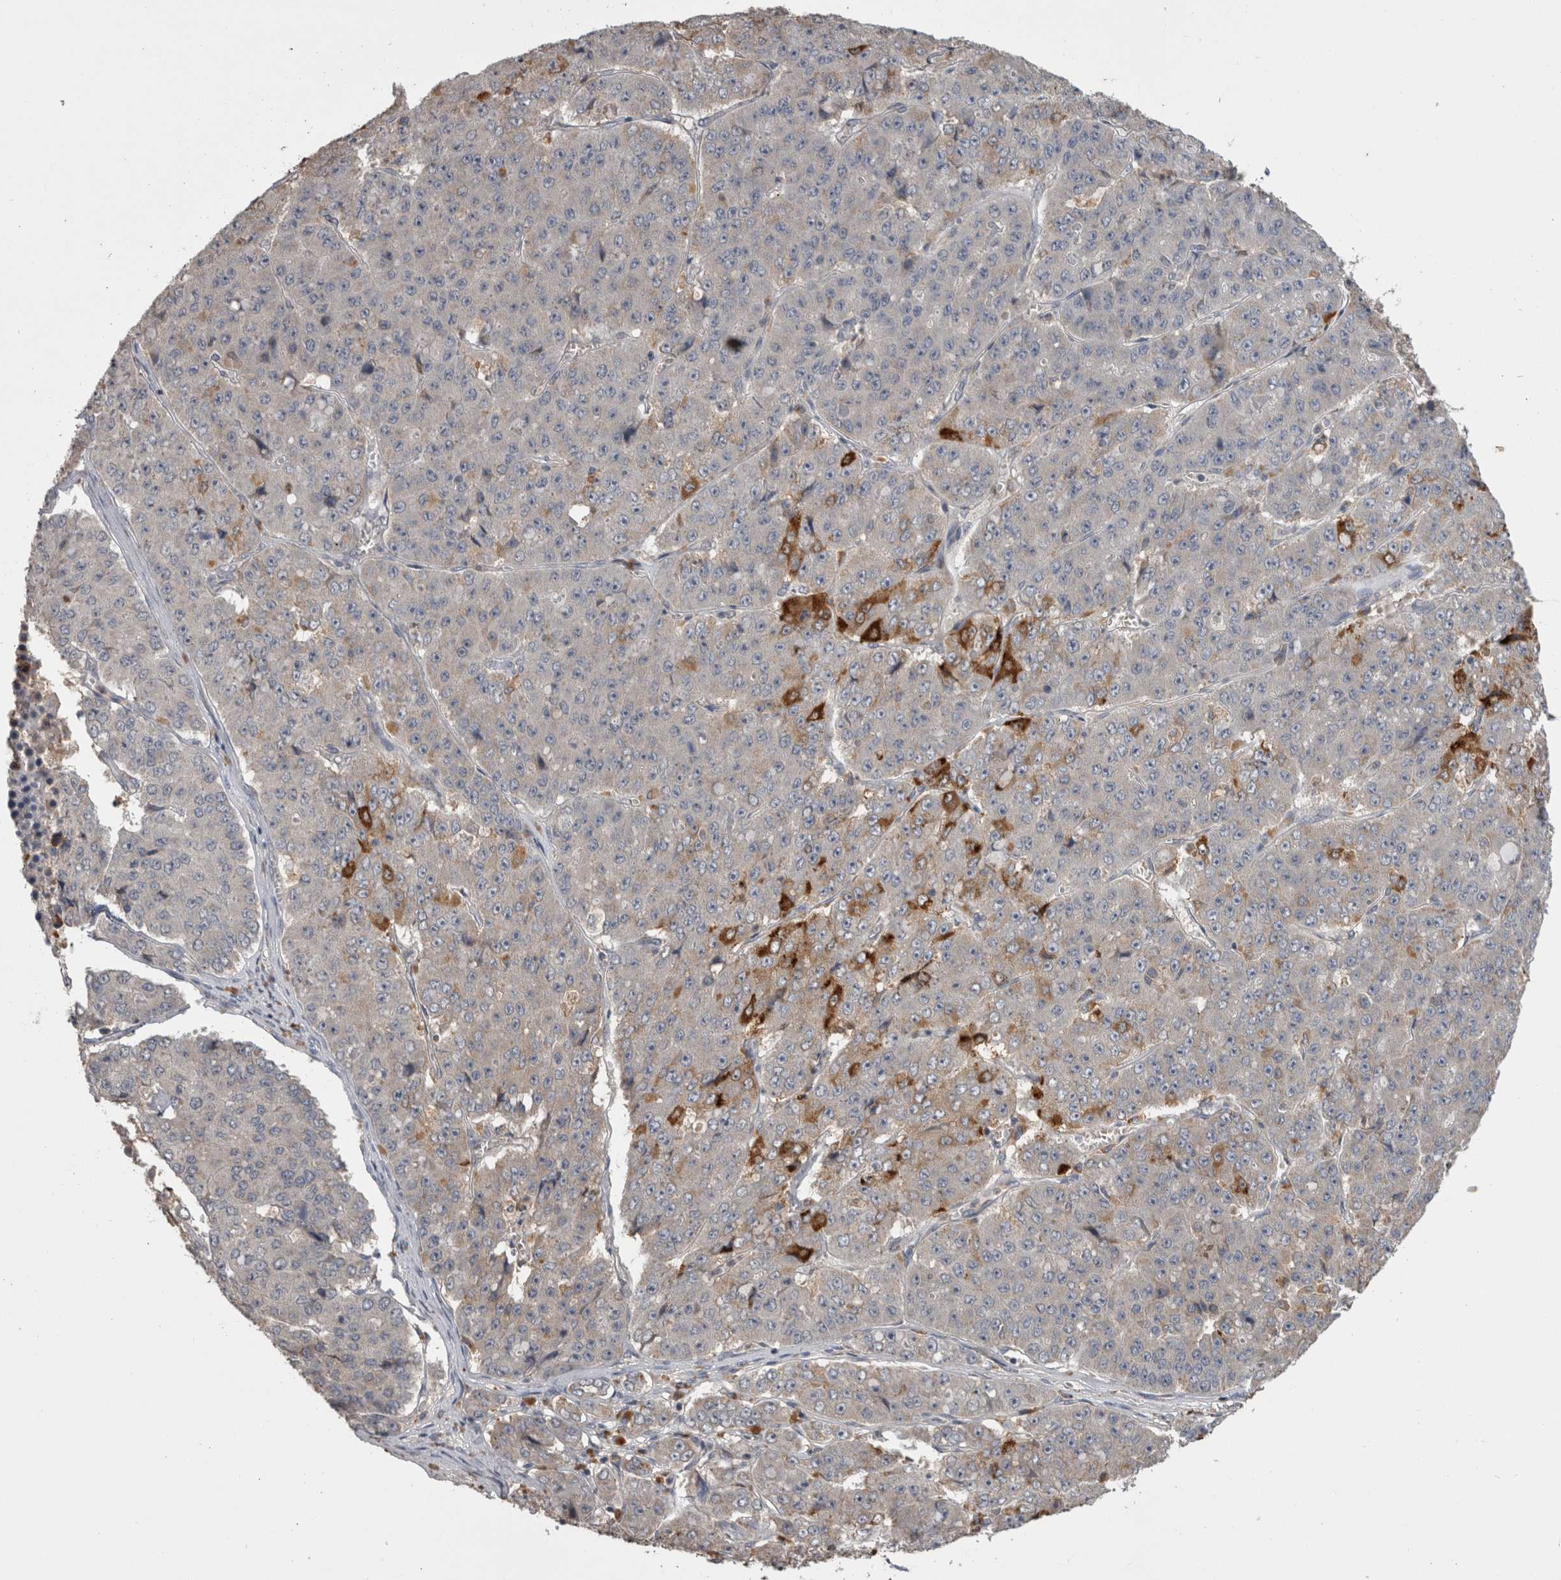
{"staining": {"intensity": "strong", "quantity": "<25%", "location": "cytoplasmic/membranous"}, "tissue": "pancreatic cancer", "cell_type": "Tumor cells", "image_type": "cancer", "snomed": [{"axis": "morphology", "description": "Adenocarcinoma, NOS"}, {"axis": "topography", "description": "Pancreas"}], "caption": "Strong cytoplasmic/membranous positivity for a protein is identified in approximately <25% of tumor cells of pancreatic adenocarcinoma using immunohistochemistry.", "gene": "ANXA13", "patient": {"sex": "male", "age": 50}}